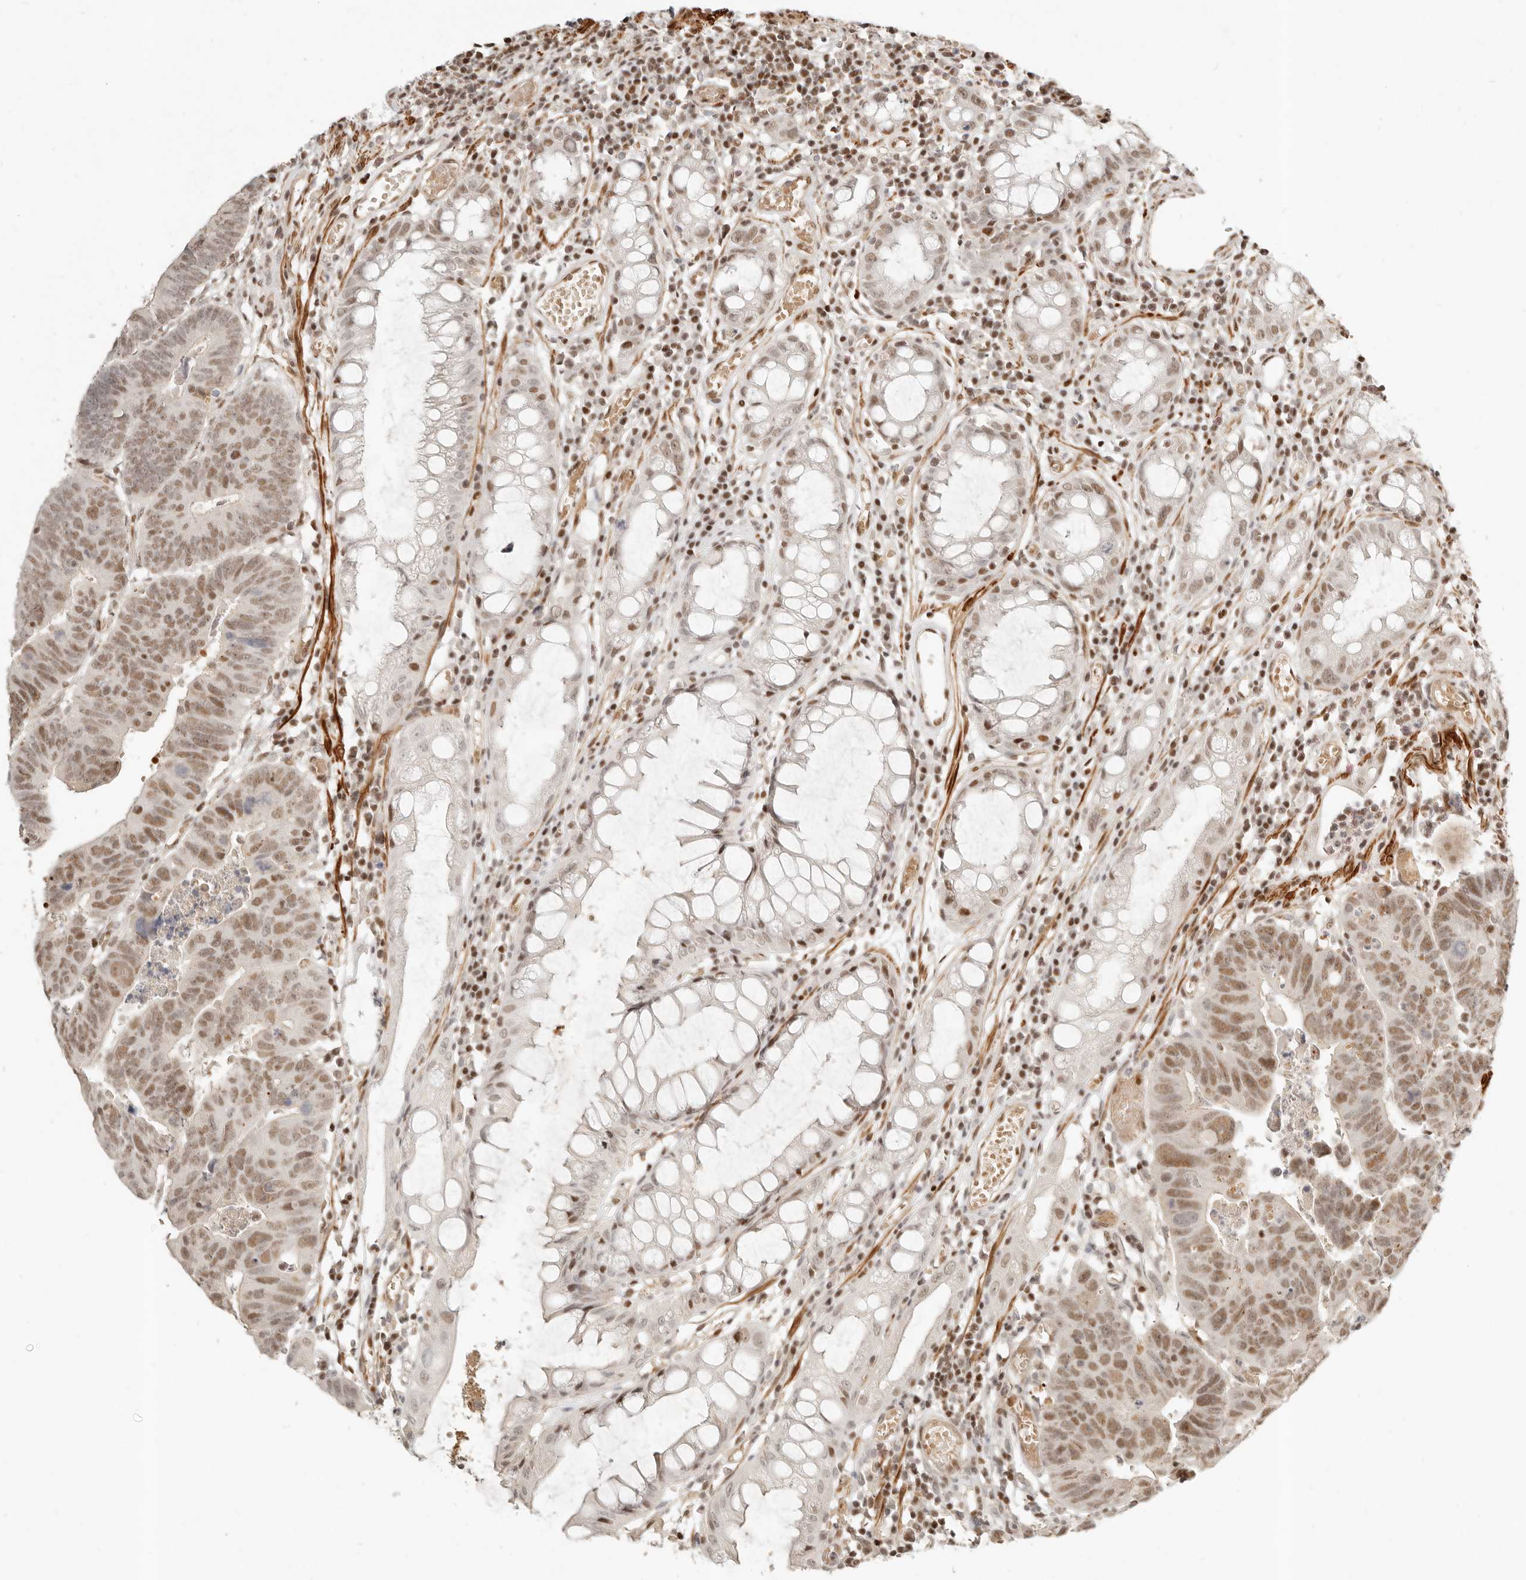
{"staining": {"intensity": "moderate", "quantity": ">75%", "location": "nuclear"}, "tissue": "colorectal cancer", "cell_type": "Tumor cells", "image_type": "cancer", "snomed": [{"axis": "morphology", "description": "Adenocarcinoma, NOS"}, {"axis": "topography", "description": "Rectum"}], "caption": "Adenocarcinoma (colorectal) stained for a protein (brown) displays moderate nuclear positive staining in approximately >75% of tumor cells.", "gene": "GABPA", "patient": {"sex": "female", "age": 65}}